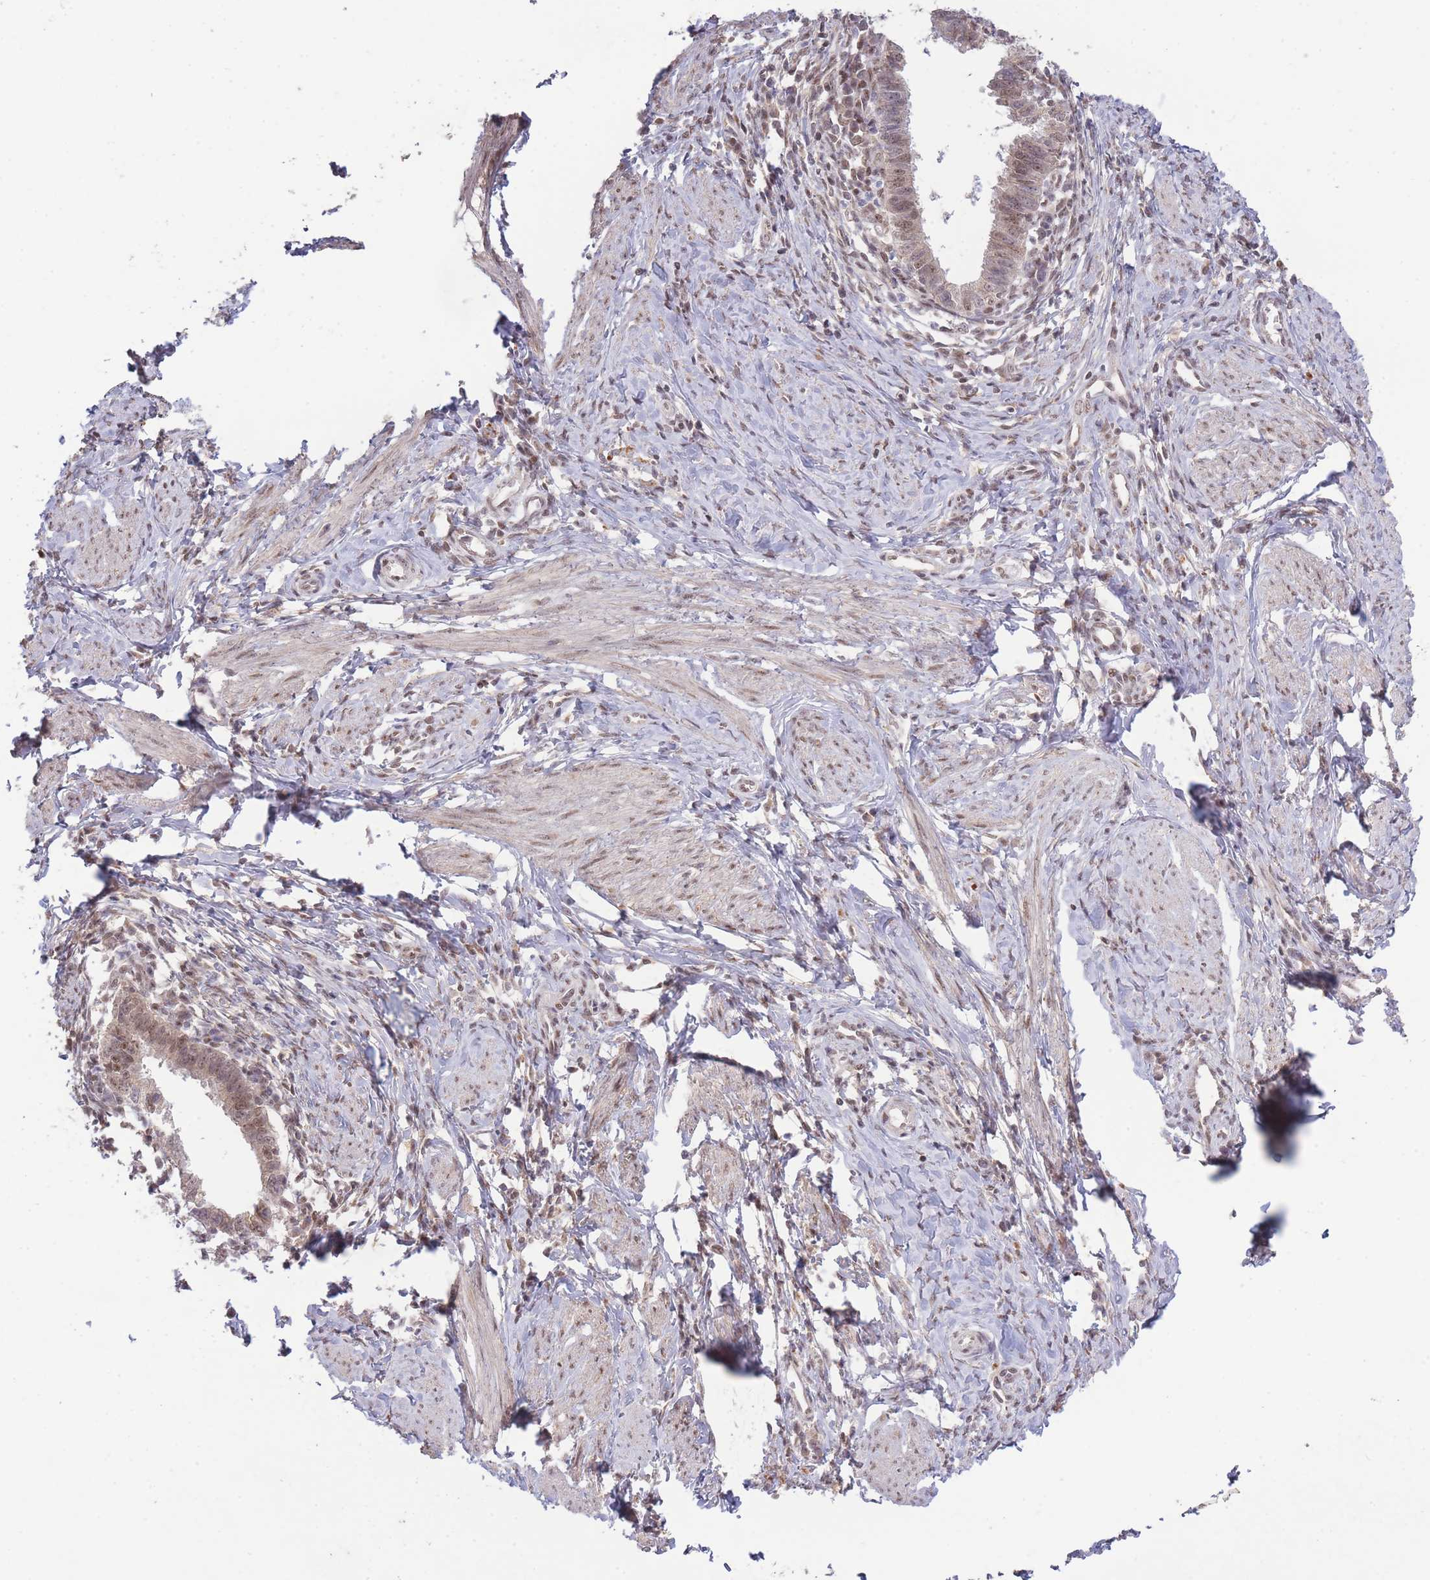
{"staining": {"intensity": "weak", "quantity": ">75%", "location": "nuclear"}, "tissue": "cervical cancer", "cell_type": "Tumor cells", "image_type": "cancer", "snomed": [{"axis": "morphology", "description": "Adenocarcinoma, NOS"}, {"axis": "topography", "description": "Cervix"}], "caption": "Cervical cancer stained for a protein displays weak nuclear positivity in tumor cells.", "gene": "CARD8", "patient": {"sex": "female", "age": 36}}